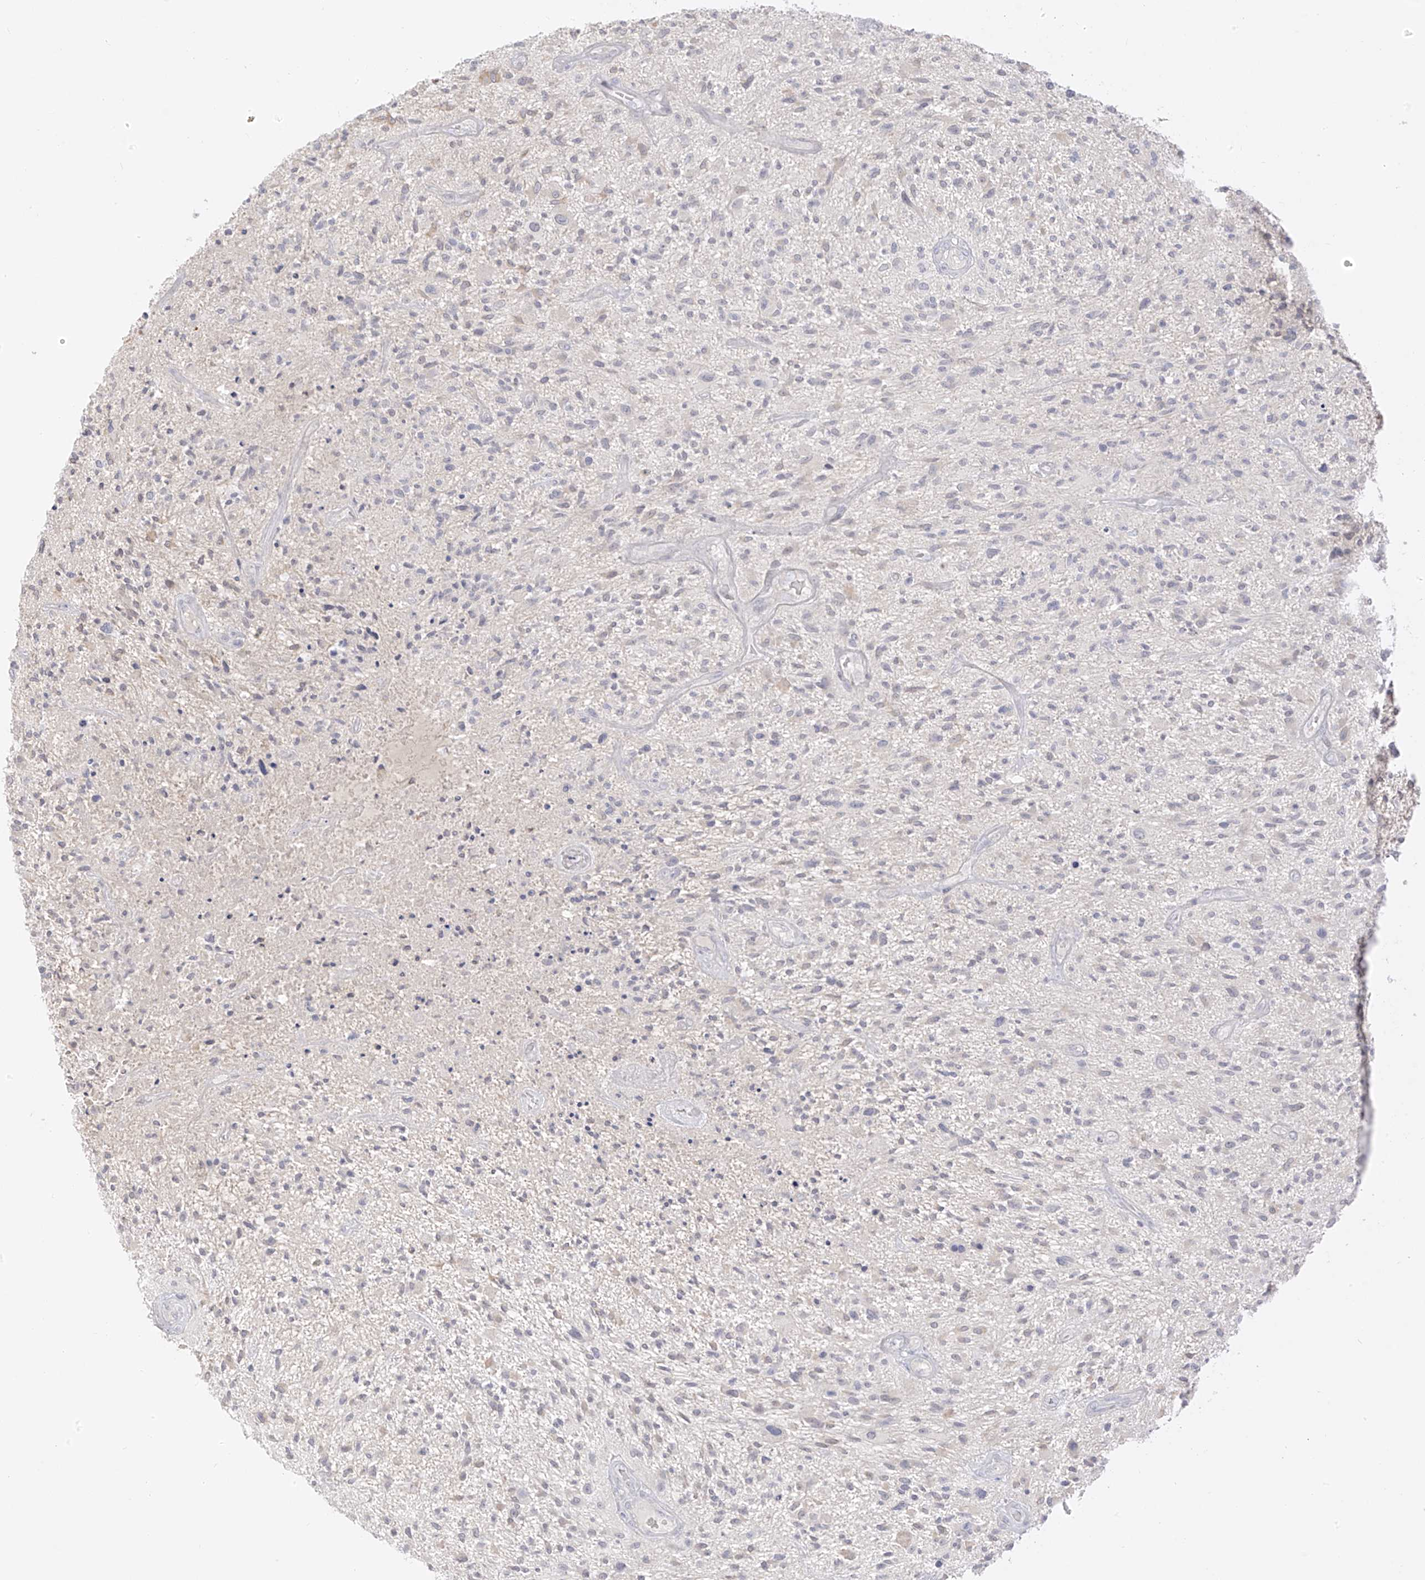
{"staining": {"intensity": "weak", "quantity": "25%-75%", "location": "nuclear"}, "tissue": "glioma", "cell_type": "Tumor cells", "image_type": "cancer", "snomed": [{"axis": "morphology", "description": "Glioma, malignant, High grade"}, {"axis": "topography", "description": "Brain"}], "caption": "Brown immunohistochemical staining in human malignant high-grade glioma demonstrates weak nuclear staining in about 25%-75% of tumor cells.", "gene": "DCDC2", "patient": {"sex": "male", "age": 47}}